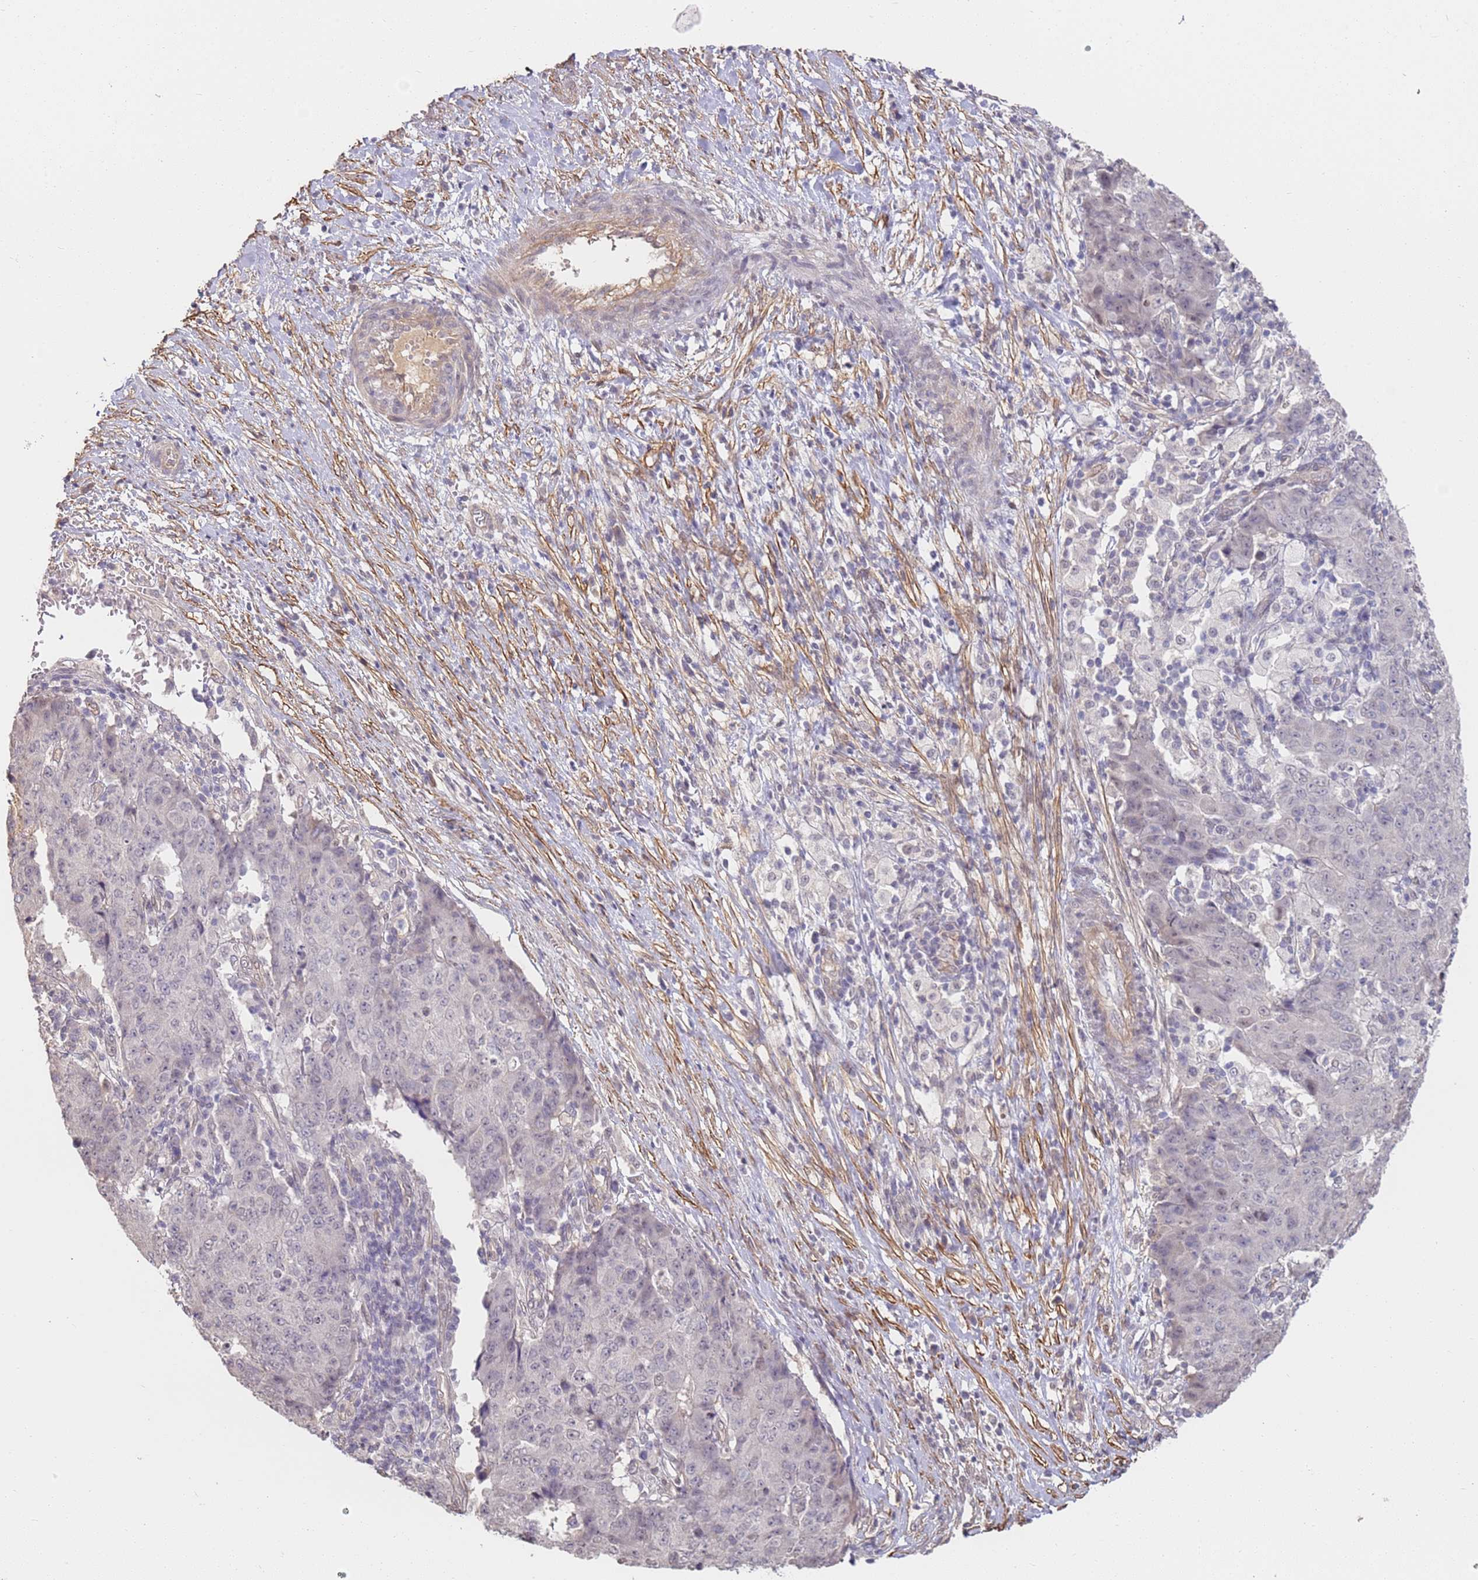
{"staining": {"intensity": "negative", "quantity": "none", "location": "none"}, "tissue": "ovarian cancer", "cell_type": "Tumor cells", "image_type": "cancer", "snomed": [{"axis": "morphology", "description": "Carcinoma, endometroid"}, {"axis": "topography", "description": "Ovary"}], "caption": "IHC micrograph of neoplastic tissue: human endometroid carcinoma (ovarian) stained with DAB (3,3'-diaminobenzidine) shows no significant protein staining in tumor cells.", "gene": "WDR93", "patient": {"sex": "female", "age": 42}}